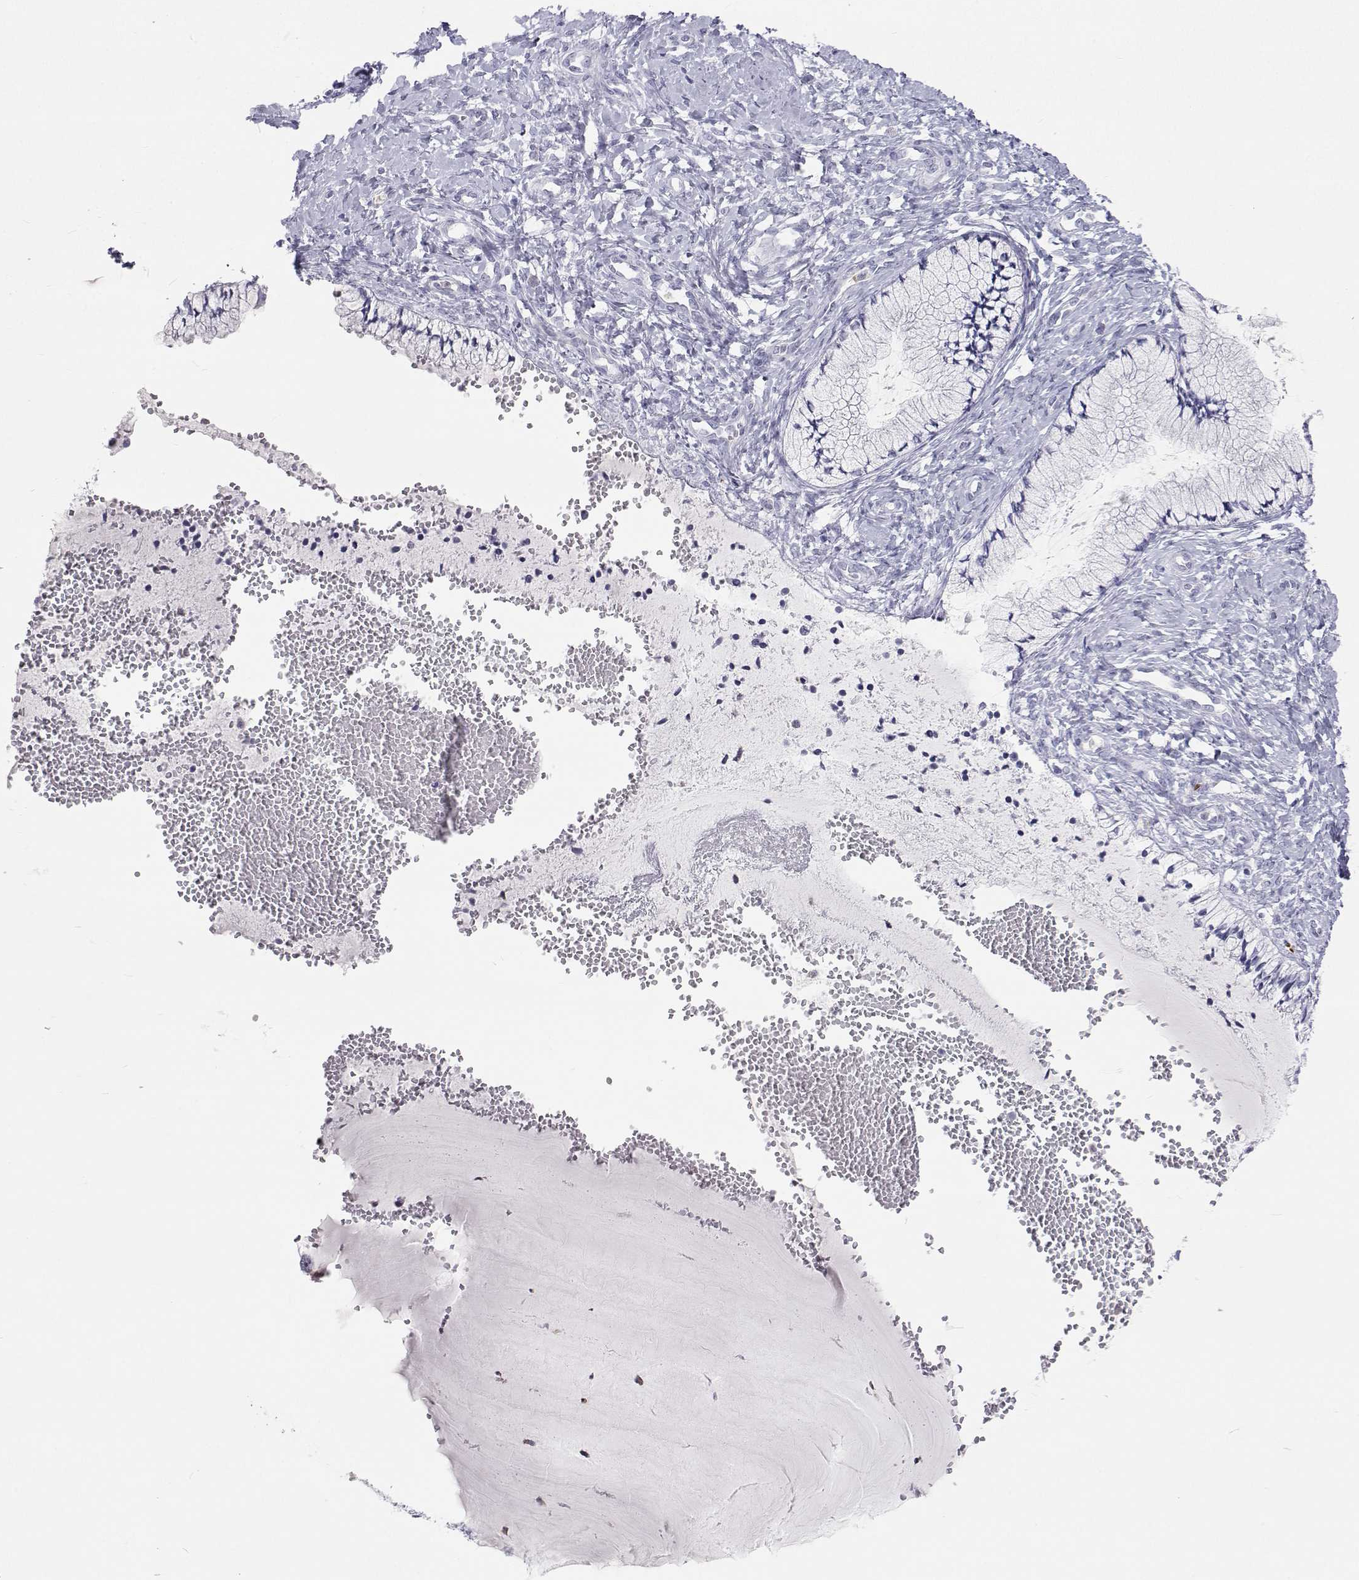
{"staining": {"intensity": "negative", "quantity": "none", "location": "none"}, "tissue": "cervix", "cell_type": "Glandular cells", "image_type": "normal", "snomed": [{"axis": "morphology", "description": "Normal tissue, NOS"}, {"axis": "topography", "description": "Cervix"}], "caption": "IHC of unremarkable human cervix reveals no expression in glandular cells.", "gene": "SFTPB", "patient": {"sex": "female", "age": 37}}